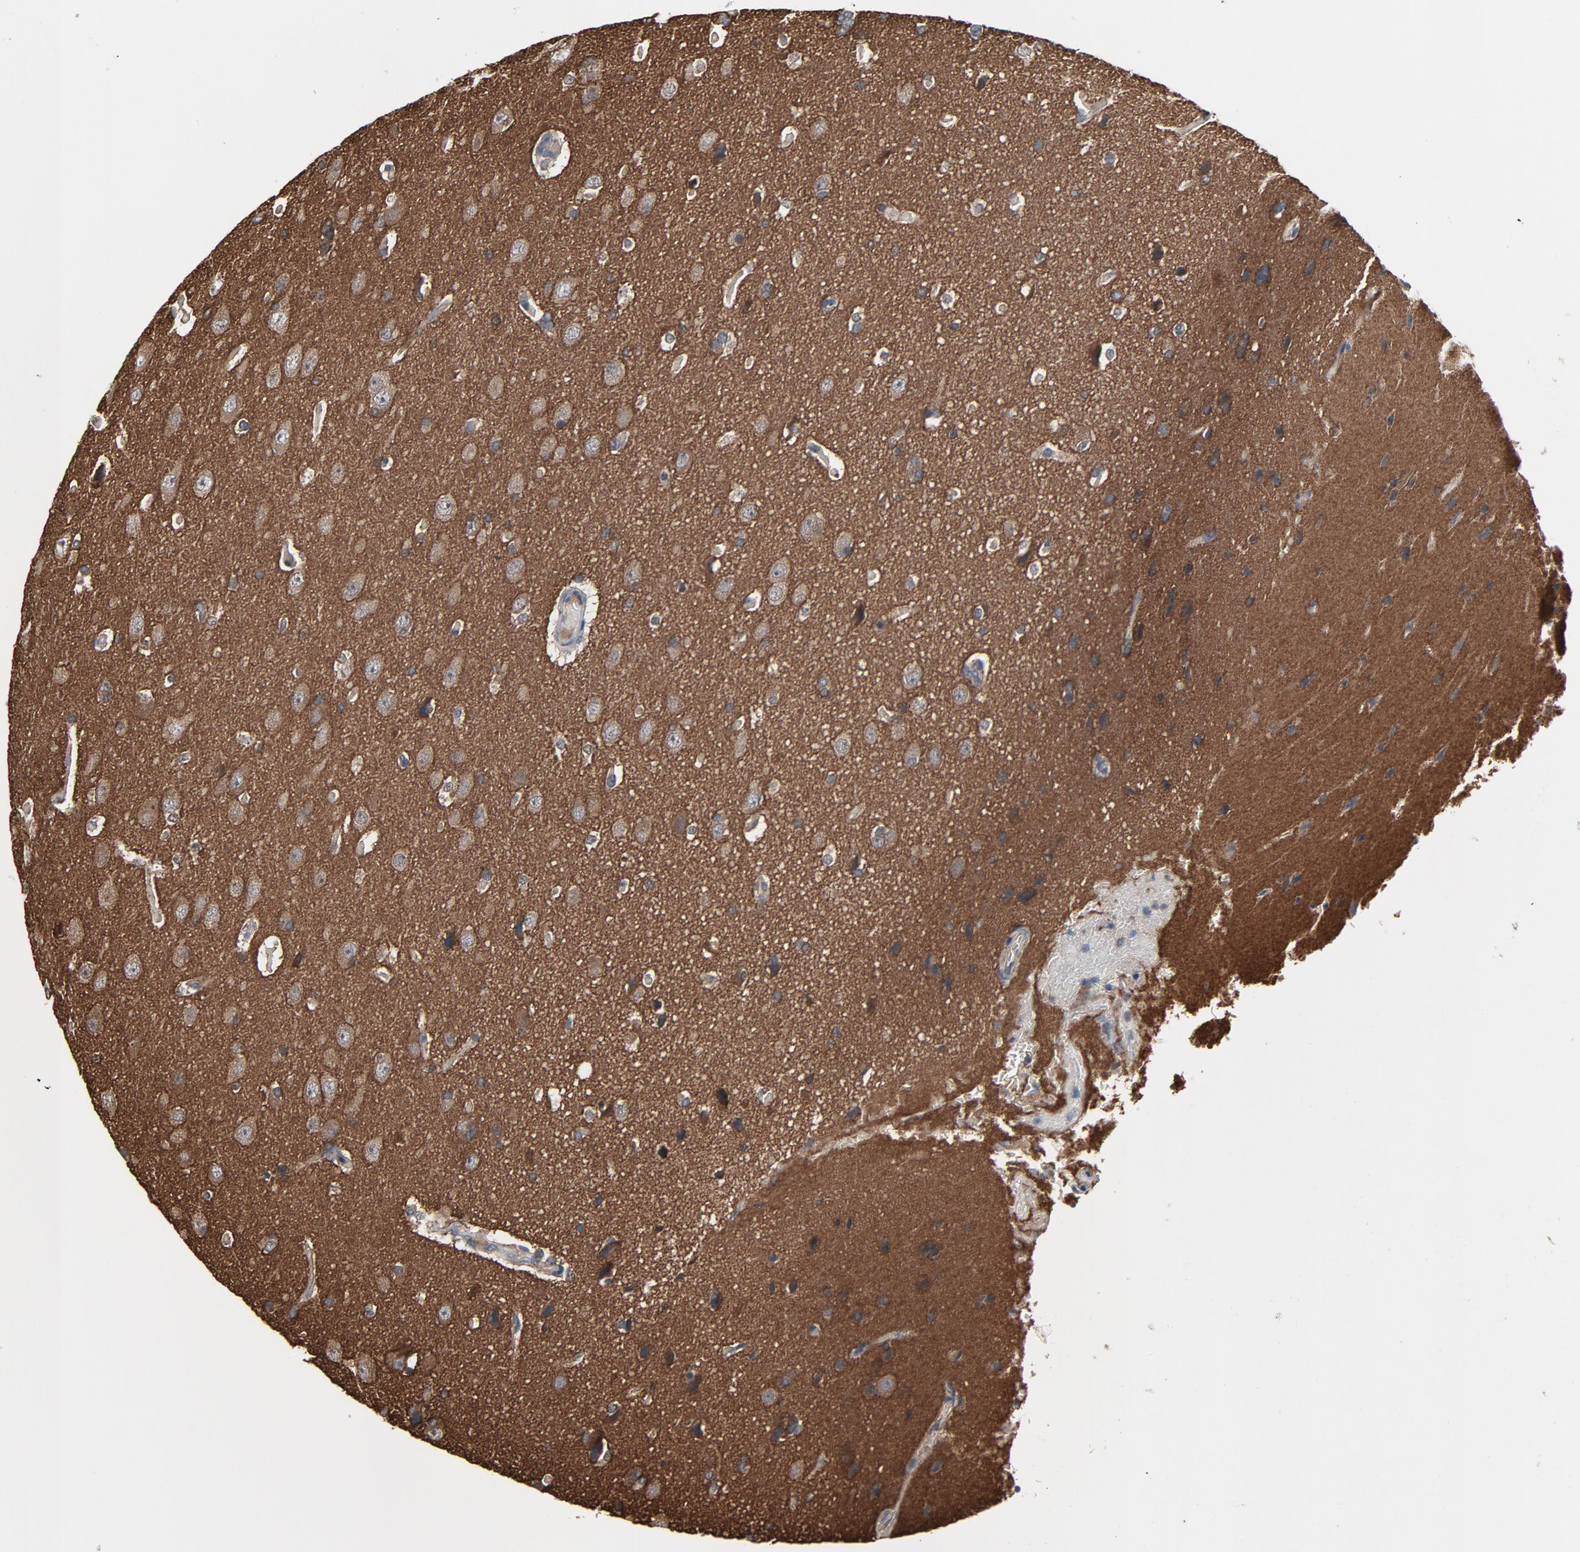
{"staining": {"intensity": "negative", "quantity": "none", "location": "none"}, "tissue": "glioma", "cell_type": "Tumor cells", "image_type": "cancer", "snomed": [{"axis": "morphology", "description": "Glioma, malignant, Low grade"}, {"axis": "topography", "description": "Cerebral cortex"}], "caption": "The histopathology image exhibits no significant staining in tumor cells of malignant glioma (low-grade).", "gene": "PDZD4", "patient": {"sex": "female", "age": 47}}